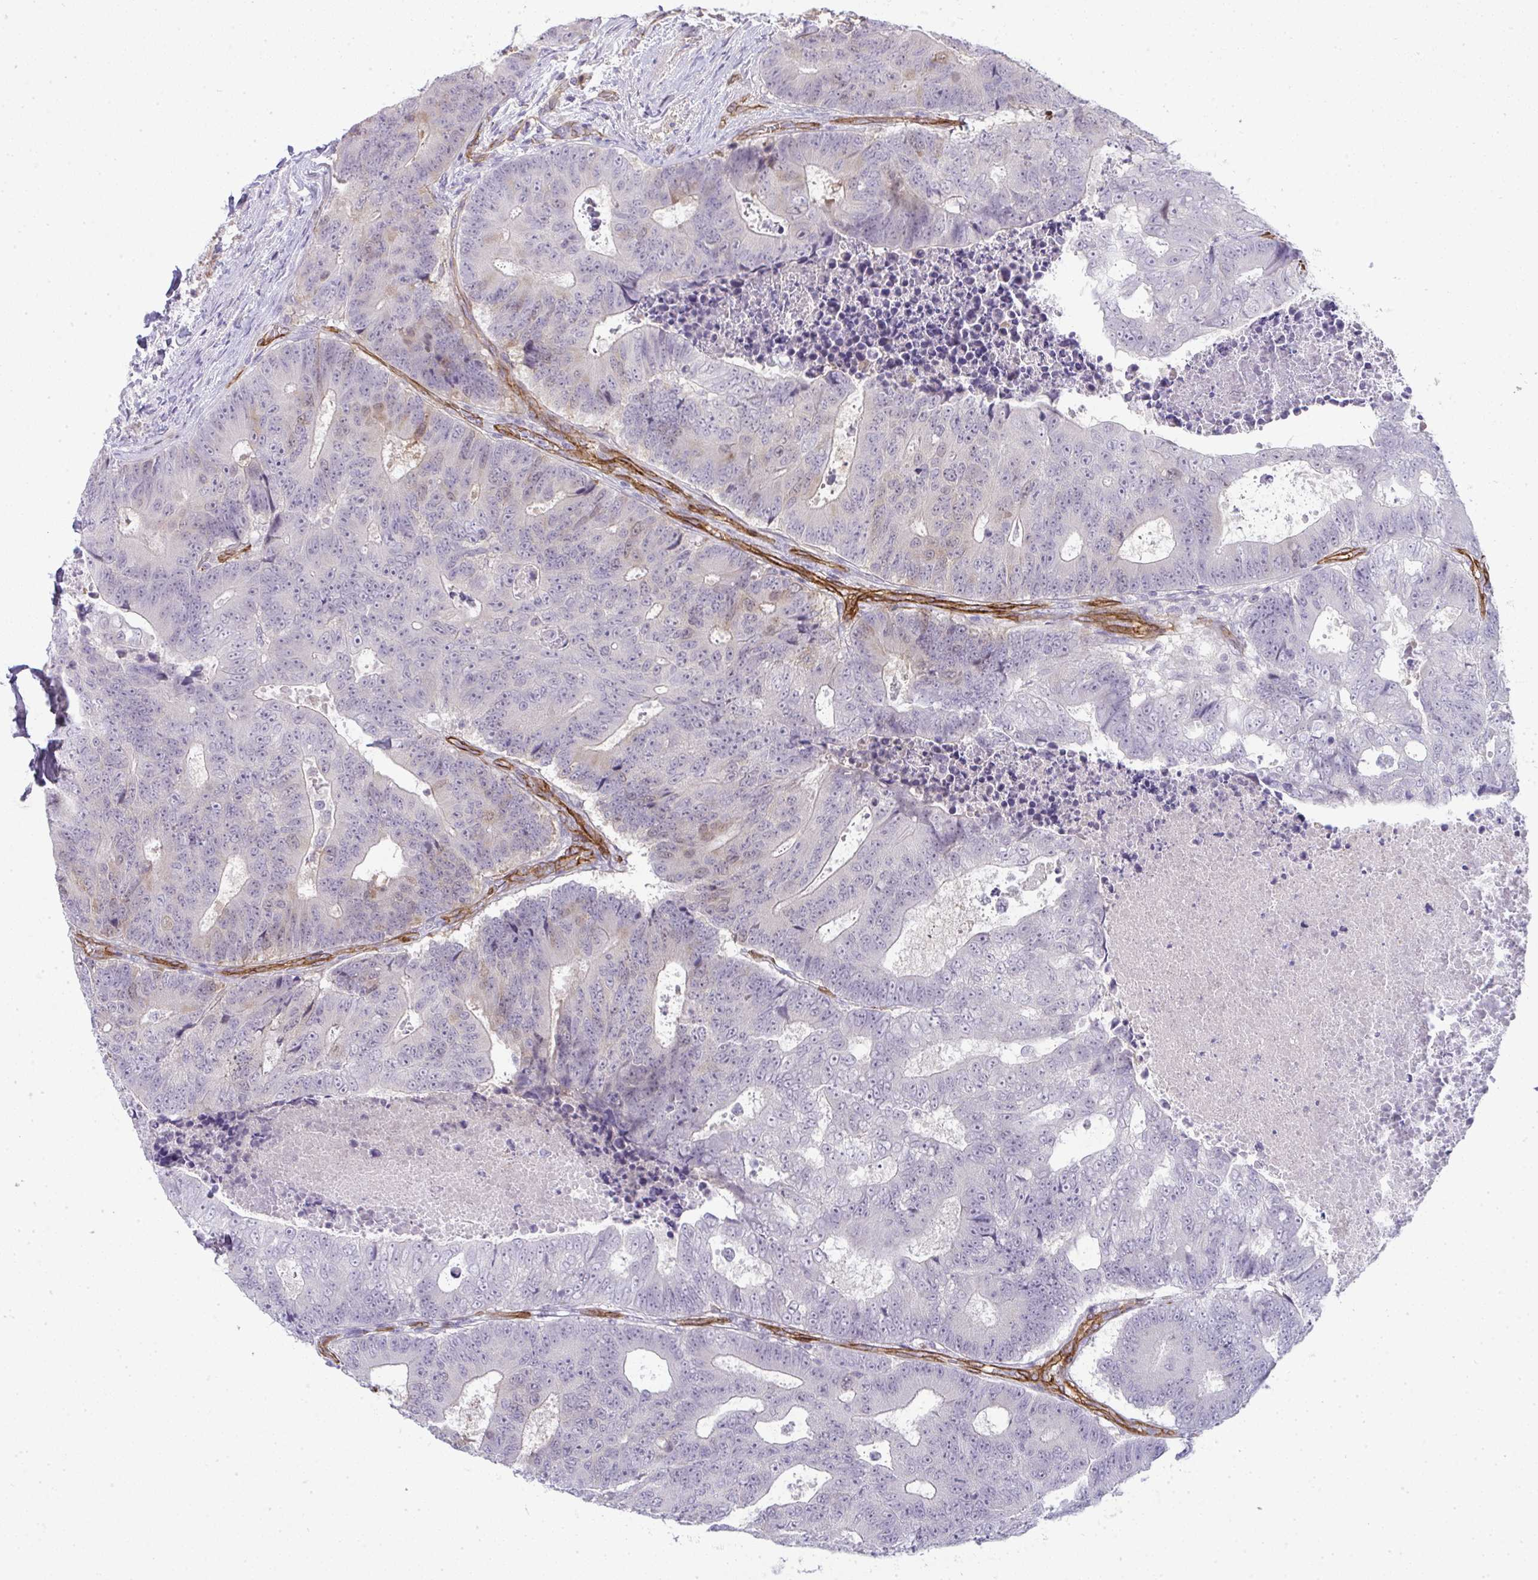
{"staining": {"intensity": "weak", "quantity": "<25%", "location": "cytoplasmic/membranous"}, "tissue": "colorectal cancer", "cell_type": "Tumor cells", "image_type": "cancer", "snomed": [{"axis": "morphology", "description": "Adenocarcinoma, NOS"}, {"axis": "topography", "description": "Colon"}], "caption": "Immunohistochemical staining of human colorectal cancer demonstrates no significant staining in tumor cells.", "gene": "UBE2S", "patient": {"sex": "female", "age": 48}}